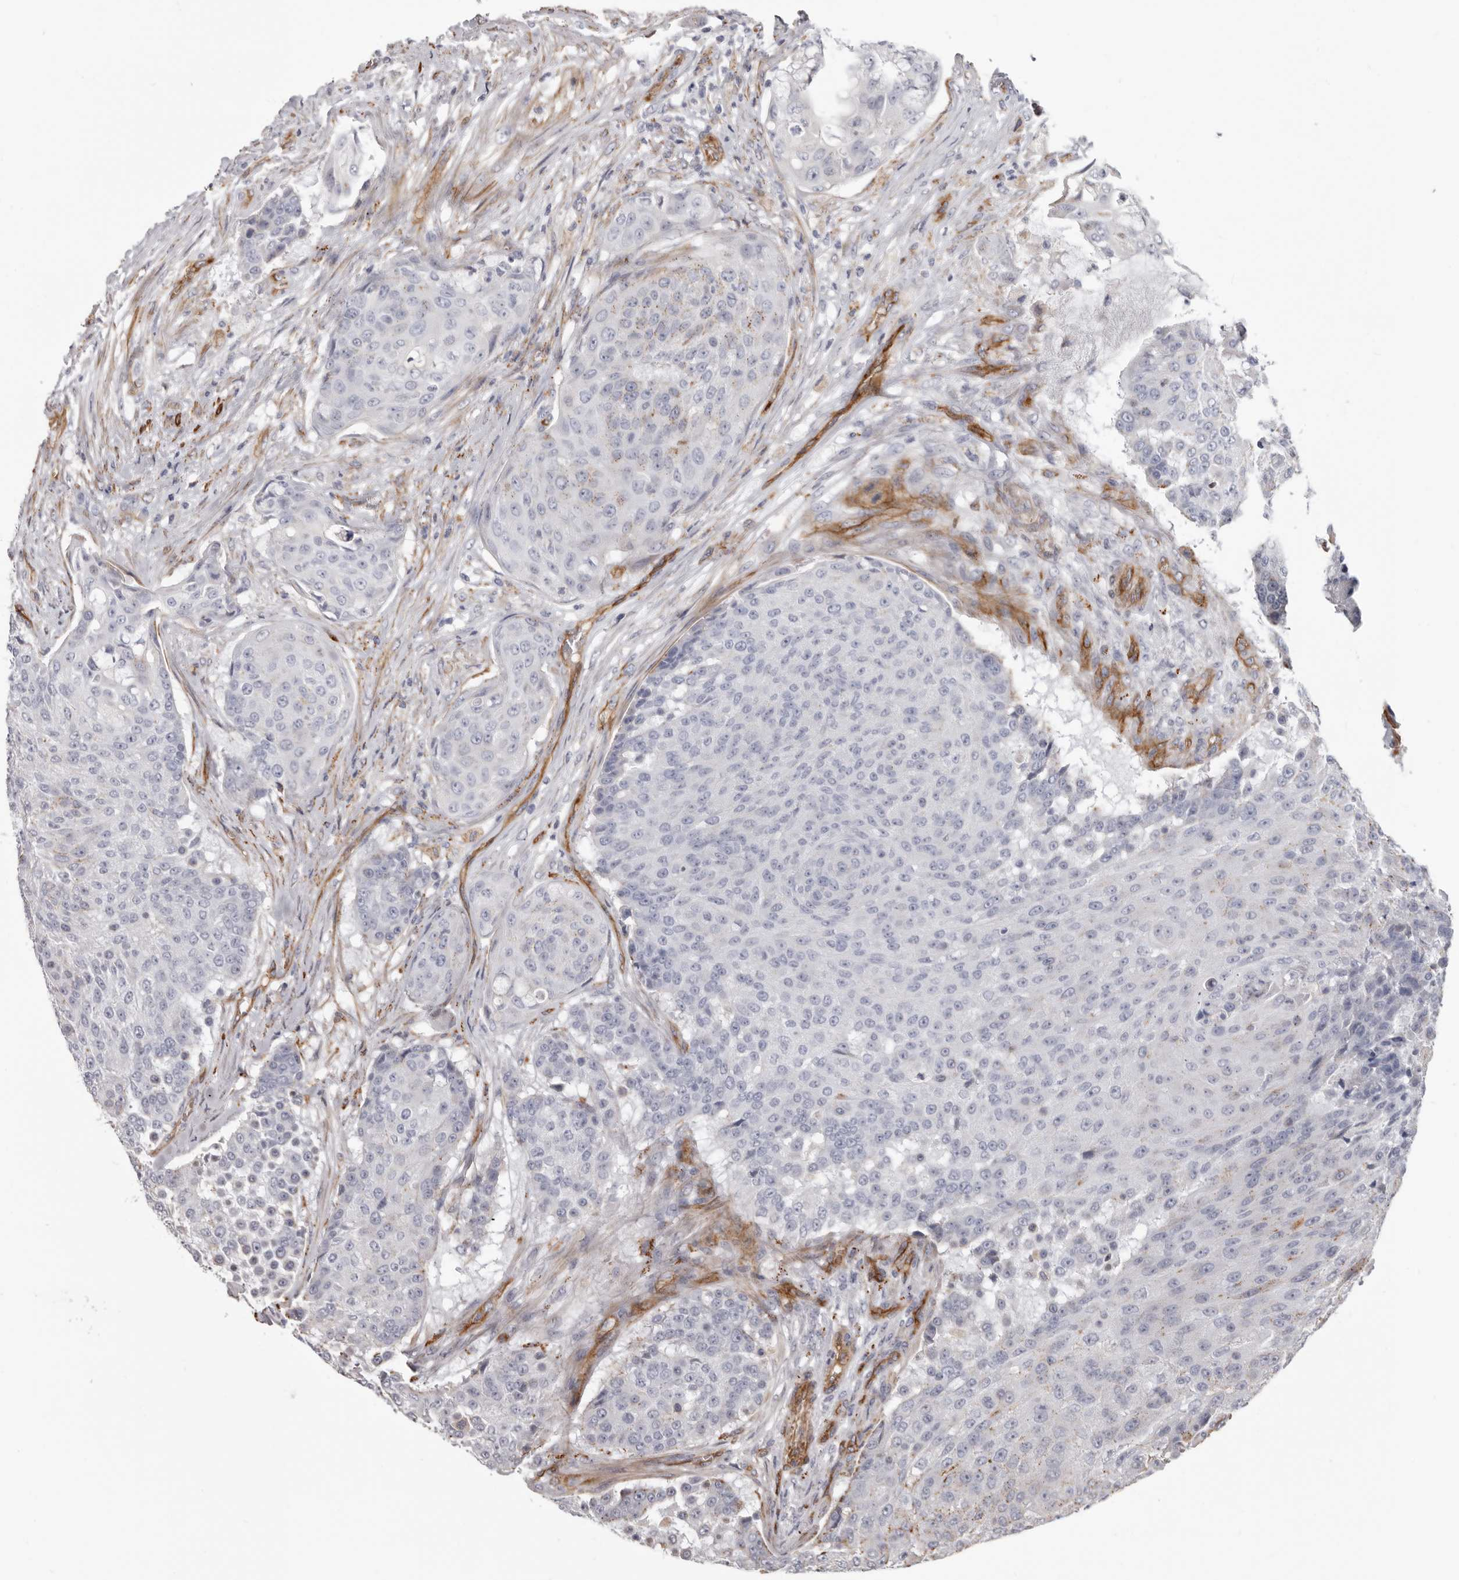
{"staining": {"intensity": "weak", "quantity": "<25%", "location": "cytoplasmic/membranous"}, "tissue": "urothelial cancer", "cell_type": "Tumor cells", "image_type": "cancer", "snomed": [{"axis": "morphology", "description": "Urothelial carcinoma, High grade"}, {"axis": "topography", "description": "Urinary bladder"}], "caption": "This is a micrograph of immunohistochemistry staining of high-grade urothelial carcinoma, which shows no staining in tumor cells.", "gene": "ADGRL4", "patient": {"sex": "female", "age": 63}}